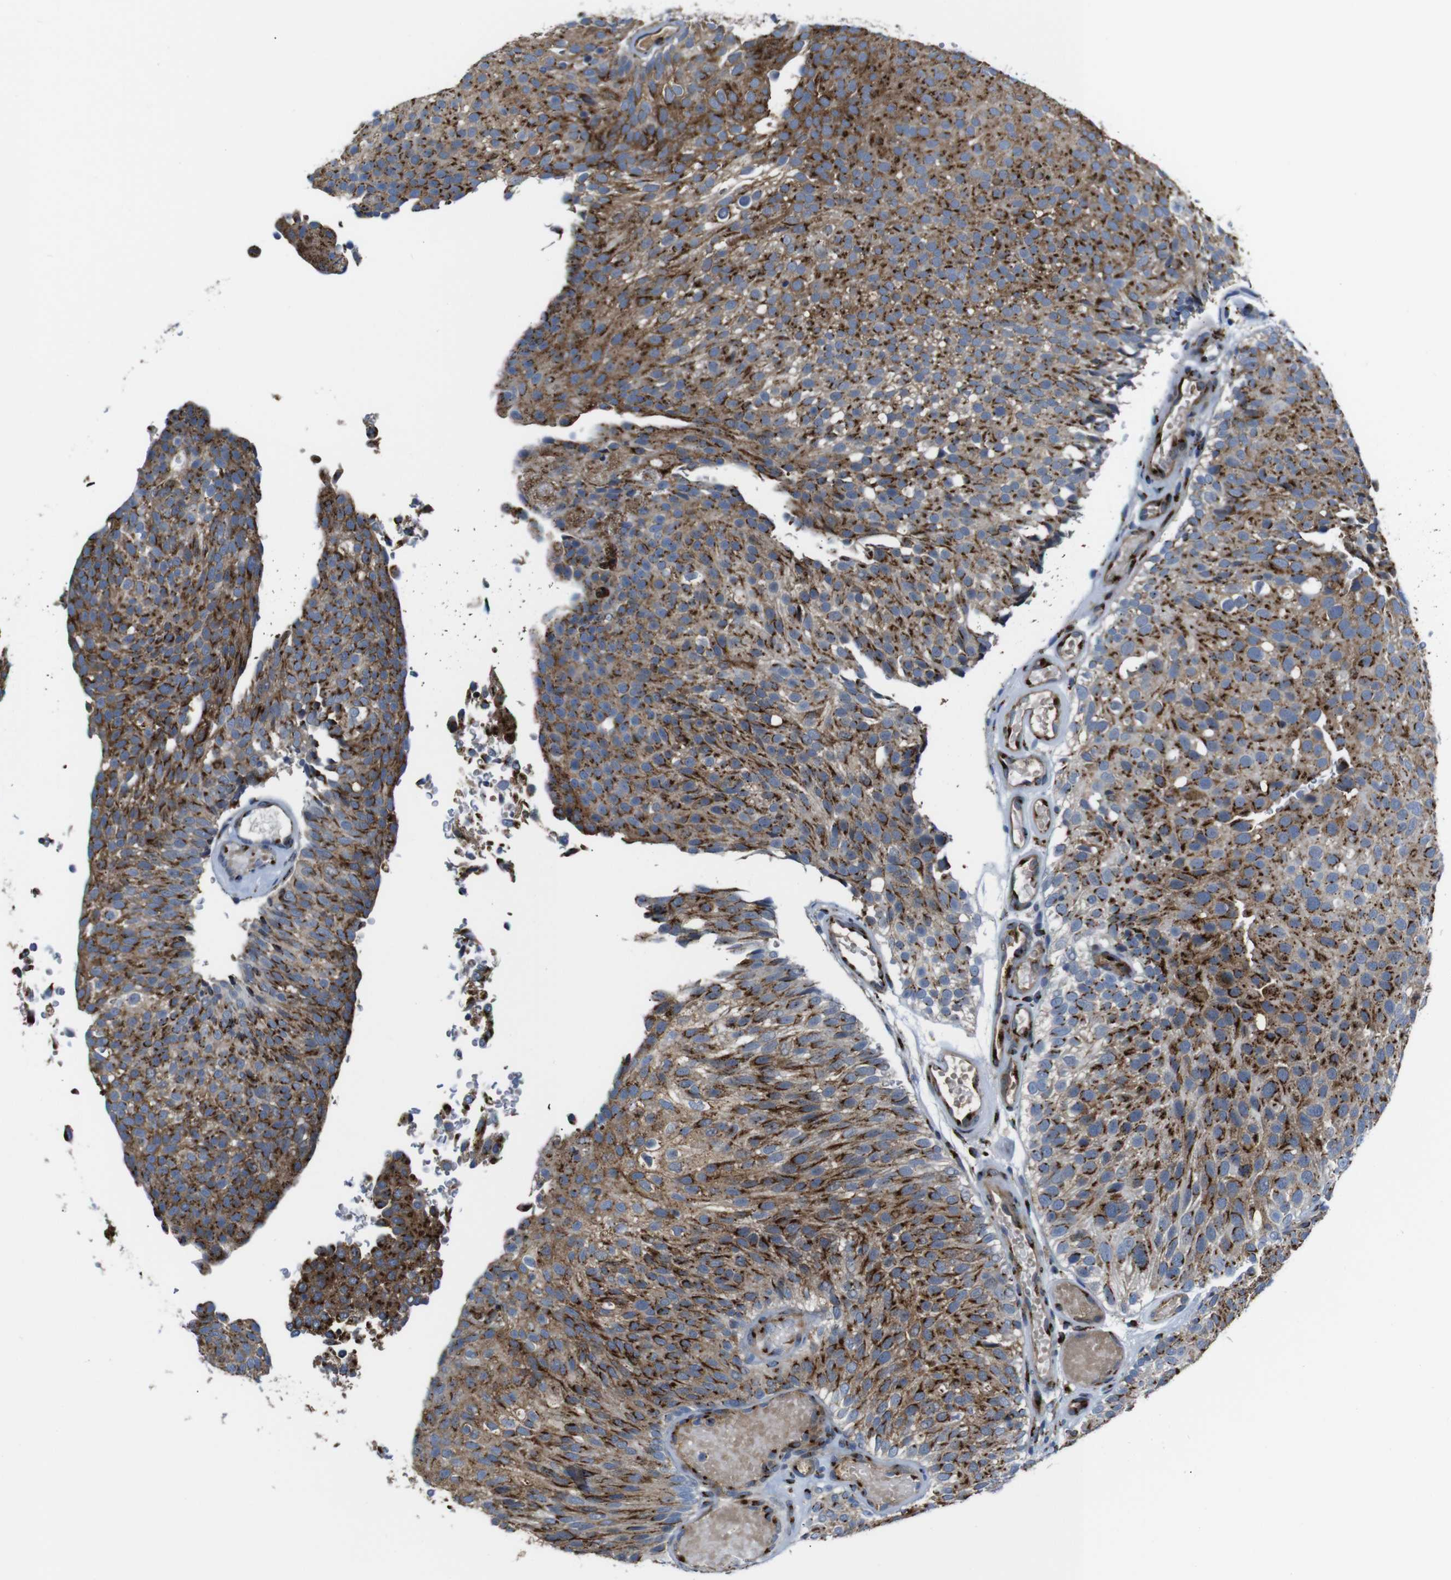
{"staining": {"intensity": "moderate", "quantity": ">75%", "location": "cytoplasmic/membranous"}, "tissue": "urothelial cancer", "cell_type": "Tumor cells", "image_type": "cancer", "snomed": [{"axis": "morphology", "description": "Urothelial carcinoma, Low grade"}, {"axis": "topography", "description": "Urinary bladder"}], "caption": "IHC (DAB) staining of urothelial cancer reveals moderate cytoplasmic/membranous protein positivity in about >75% of tumor cells.", "gene": "TGOLN2", "patient": {"sex": "male", "age": 78}}